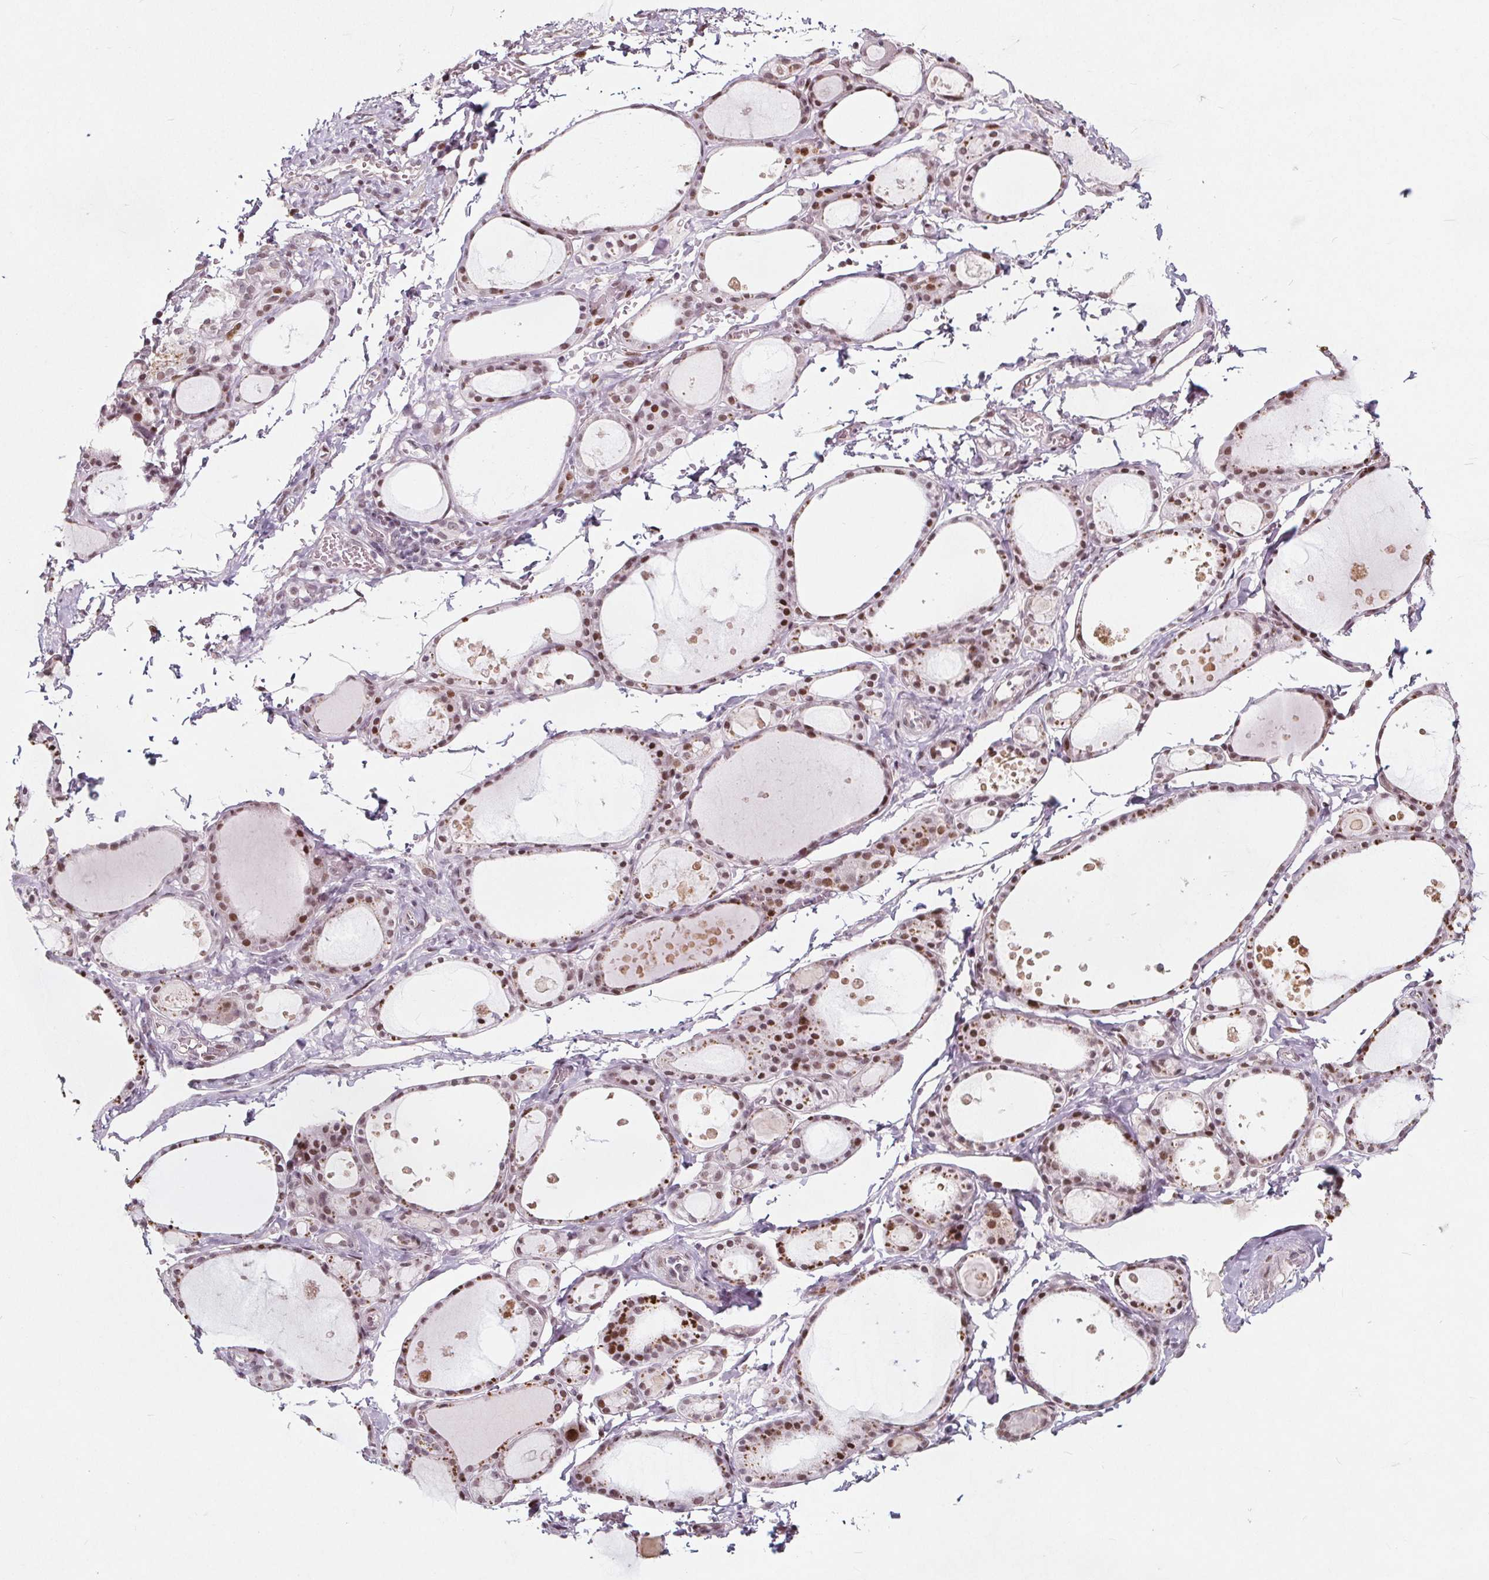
{"staining": {"intensity": "moderate", "quantity": ">75%", "location": "nuclear"}, "tissue": "thyroid gland", "cell_type": "Glandular cells", "image_type": "normal", "snomed": [{"axis": "morphology", "description": "Normal tissue, NOS"}, {"axis": "topography", "description": "Thyroid gland"}], "caption": "Immunohistochemical staining of unremarkable thyroid gland reveals medium levels of moderate nuclear positivity in approximately >75% of glandular cells.", "gene": "TAF6L", "patient": {"sex": "male", "age": 68}}